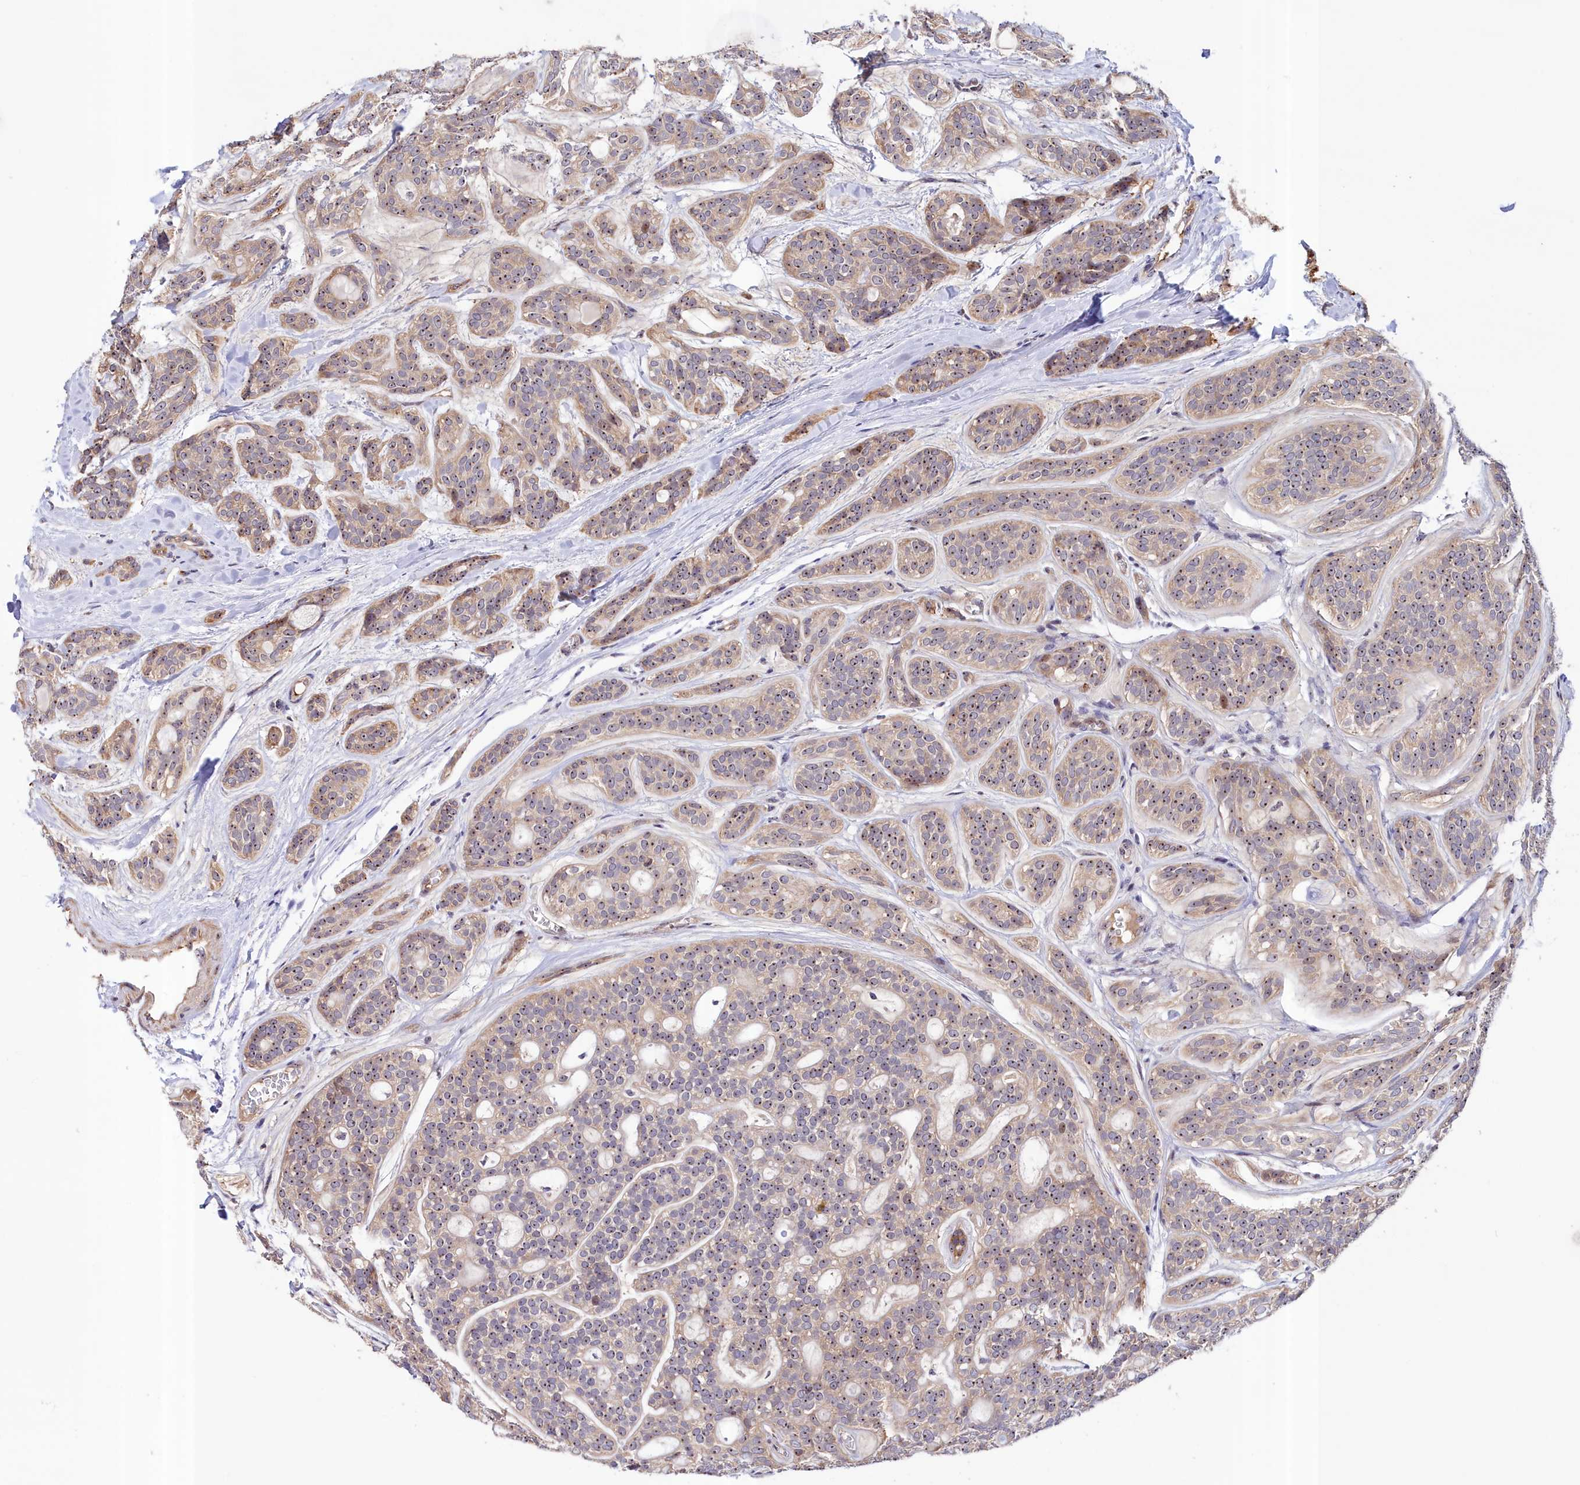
{"staining": {"intensity": "moderate", "quantity": ">75%", "location": "cytoplasmic/membranous,nuclear"}, "tissue": "head and neck cancer", "cell_type": "Tumor cells", "image_type": "cancer", "snomed": [{"axis": "morphology", "description": "Adenocarcinoma, NOS"}, {"axis": "topography", "description": "Head-Neck"}], "caption": "DAB immunohistochemical staining of human head and neck cancer (adenocarcinoma) reveals moderate cytoplasmic/membranous and nuclear protein expression in approximately >75% of tumor cells. The staining was performed using DAB (3,3'-diaminobenzidine), with brown indicating positive protein expression. Nuclei are stained blue with hematoxylin.", "gene": "NEURL4", "patient": {"sex": "male", "age": 66}}